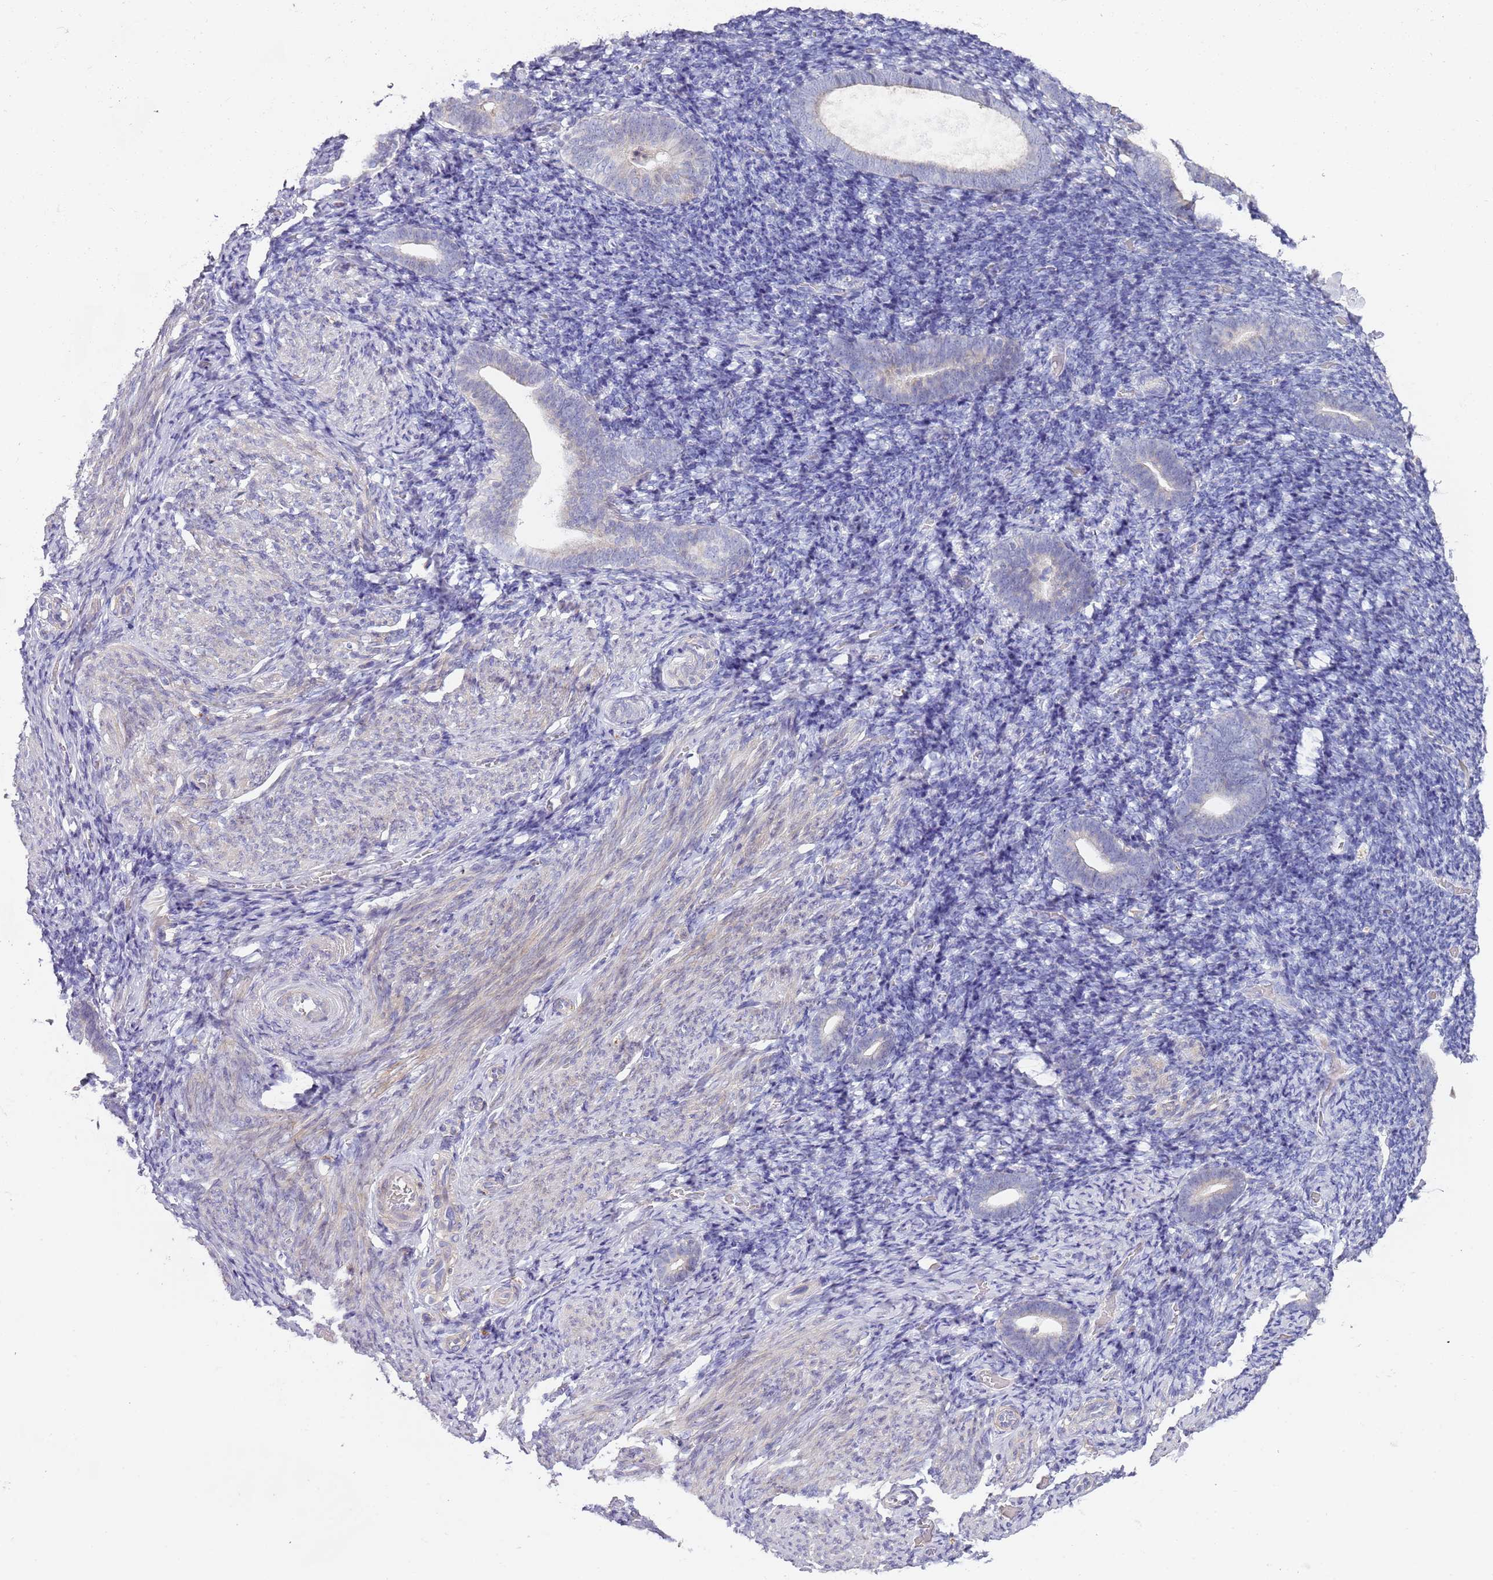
{"staining": {"intensity": "negative", "quantity": "none", "location": "none"}, "tissue": "endometrium", "cell_type": "Cells in endometrial stroma", "image_type": "normal", "snomed": [{"axis": "morphology", "description": "Normal tissue, NOS"}, {"axis": "topography", "description": "Endometrium"}], "caption": "This is an IHC image of unremarkable endometrium. There is no staining in cells in endometrial stroma.", "gene": "PRAC1", "patient": {"sex": "female", "age": 51}}